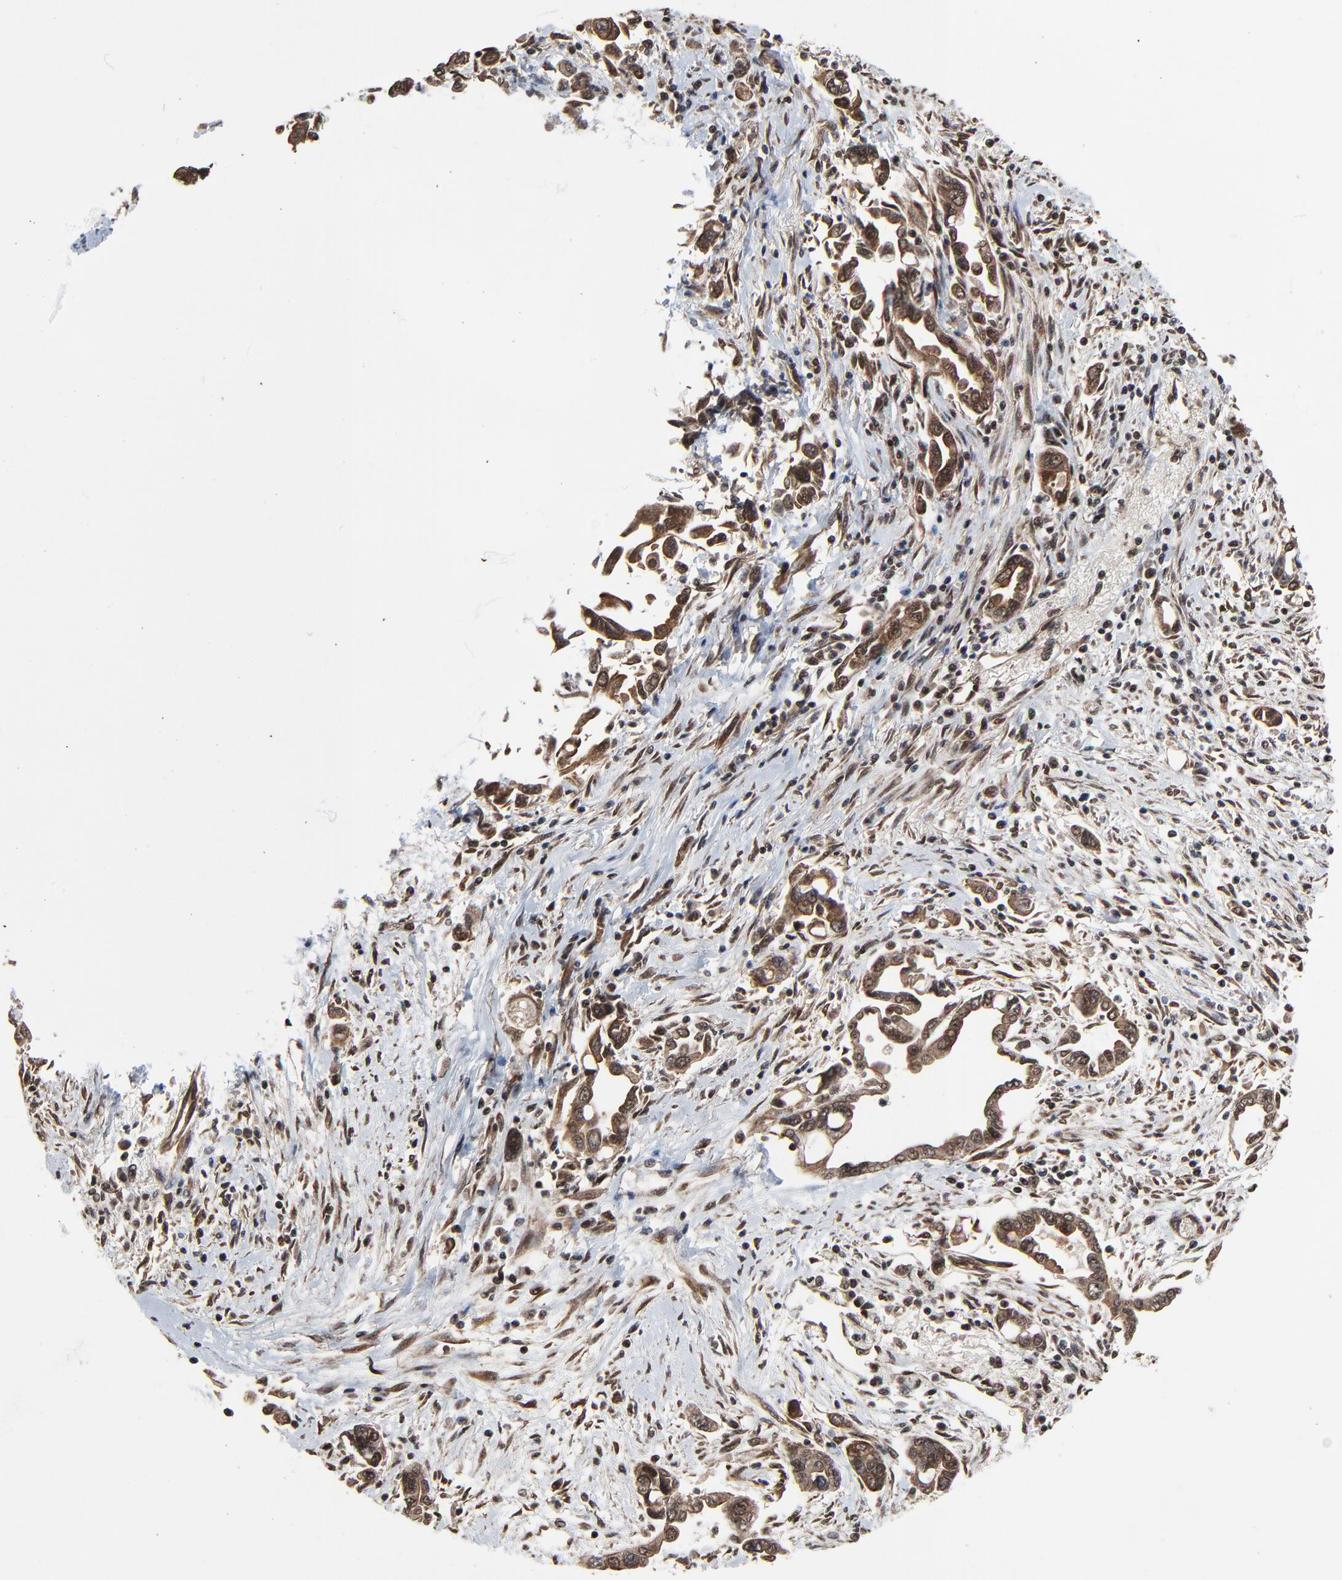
{"staining": {"intensity": "weak", "quantity": ">75%", "location": "cytoplasmic/membranous,nuclear"}, "tissue": "pancreatic cancer", "cell_type": "Tumor cells", "image_type": "cancer", "snomed": [{"axis": "morphology", "description": "Adenocarcinoma, NOS"}, {"axis": "topography", "description": "Pancreas"}], "caption": "This photomicrograph exhibits immunohistochemistry (IHC) staining of pancreatic adenocarcinoma, with low weak cytoplasmic/membranous and nuclear expression in approximately >75% of tumor cells.", "gene": "RHOJ", "patient": {"sex": "female", "age": 57}}